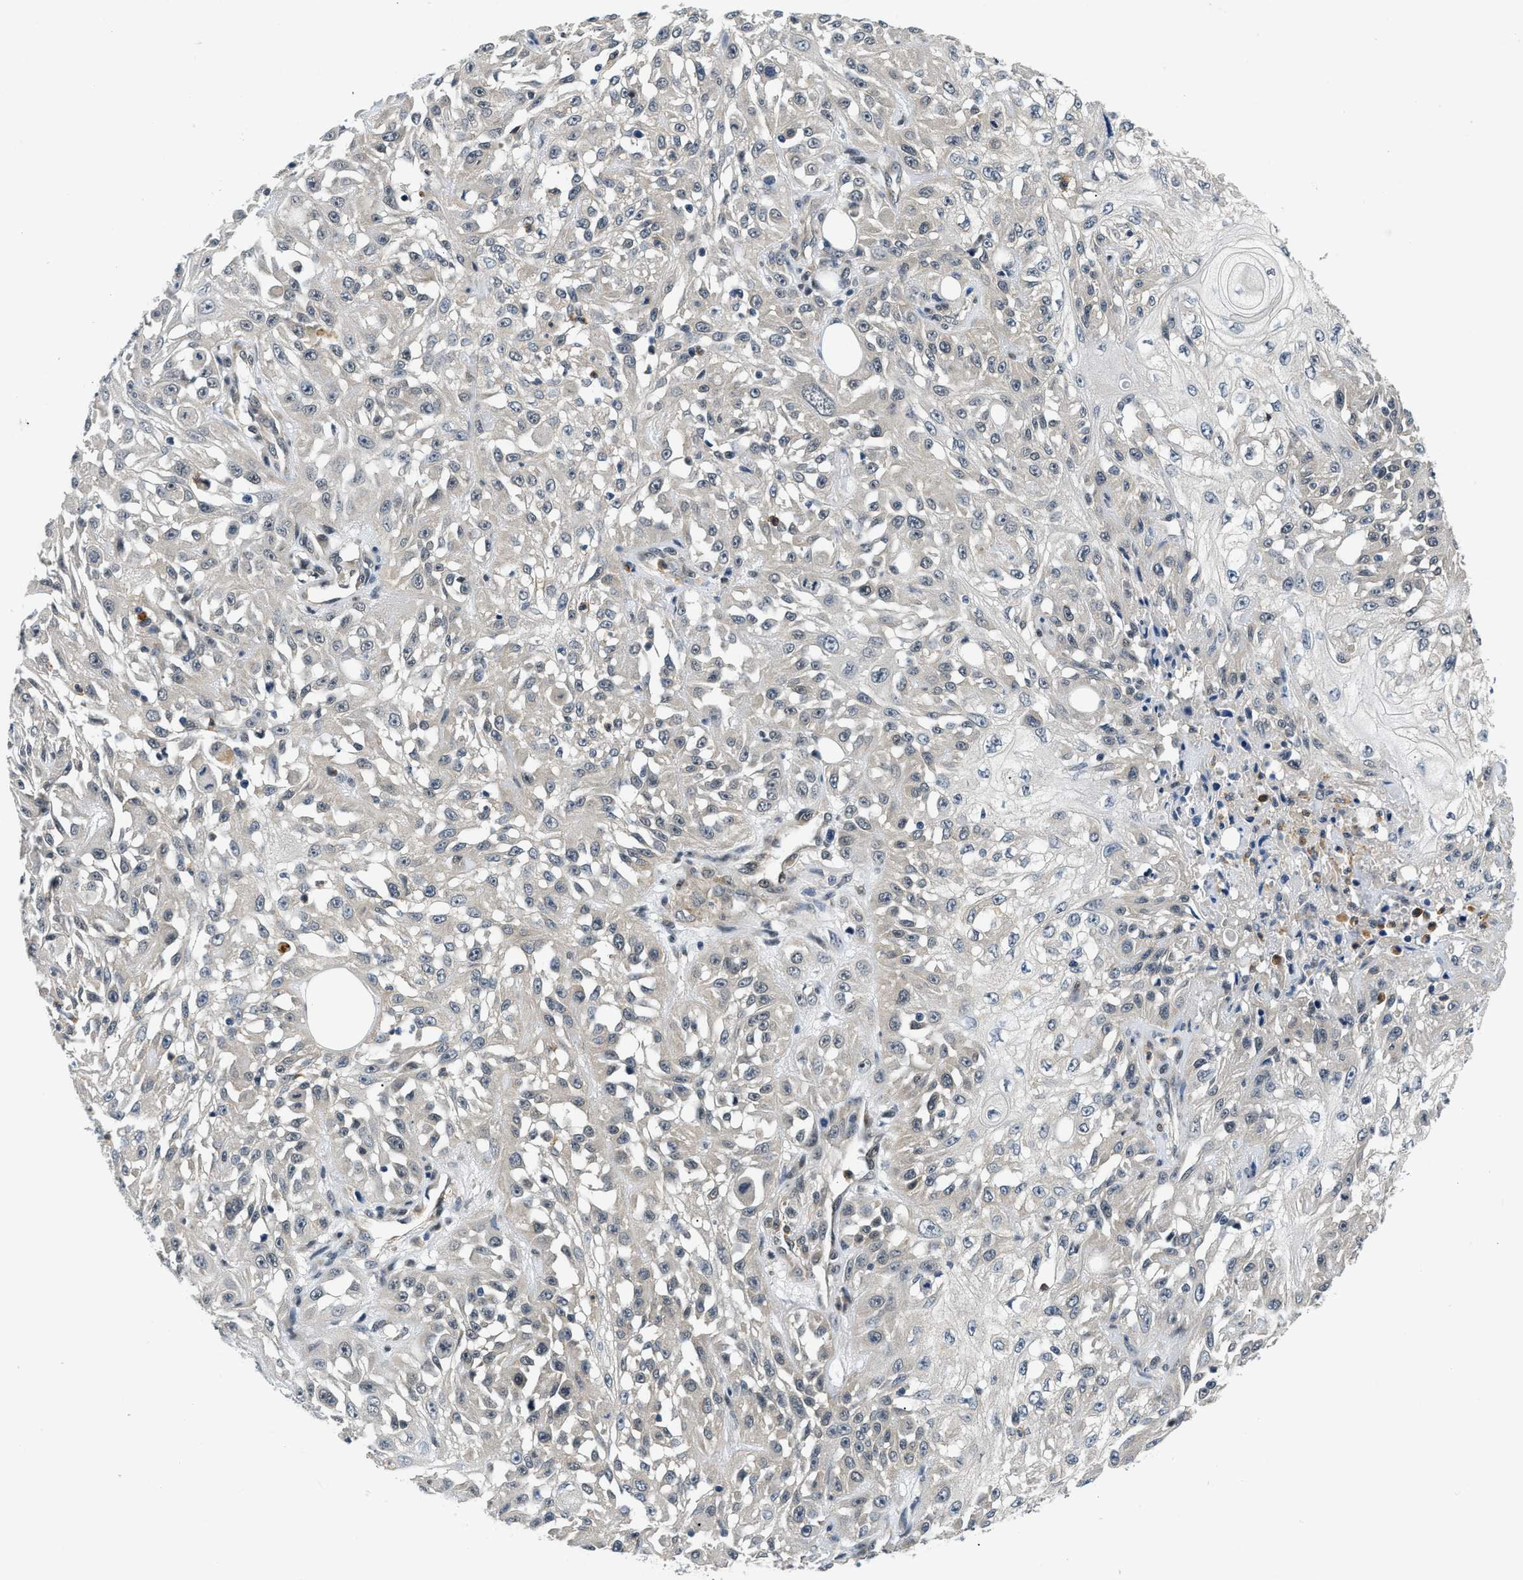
{"staining": {"intensity": "negative", "quantity": "none", "location": "none"}, "tissue": "skin cancer", "cell_type": "Tumor cells", "image_type": "cancer", "snomed": [{"axis": "morphology", "description": "Squamous cell carcinoma, NOS"}, {"axis": "morphology", "description": "Squamous cell carcinoma, metastatic, NOS"}, {"axis": "topography", "description": "Skin"}, {"axis": "topography", "description": "Lymph node"}], "caption": "This is an IHC image of skin metastatic squamous cell carcinoma. There is no staining in tumor cells.", "gene": "SMAD4", "patient": {"sex": "male", "age": 75}}